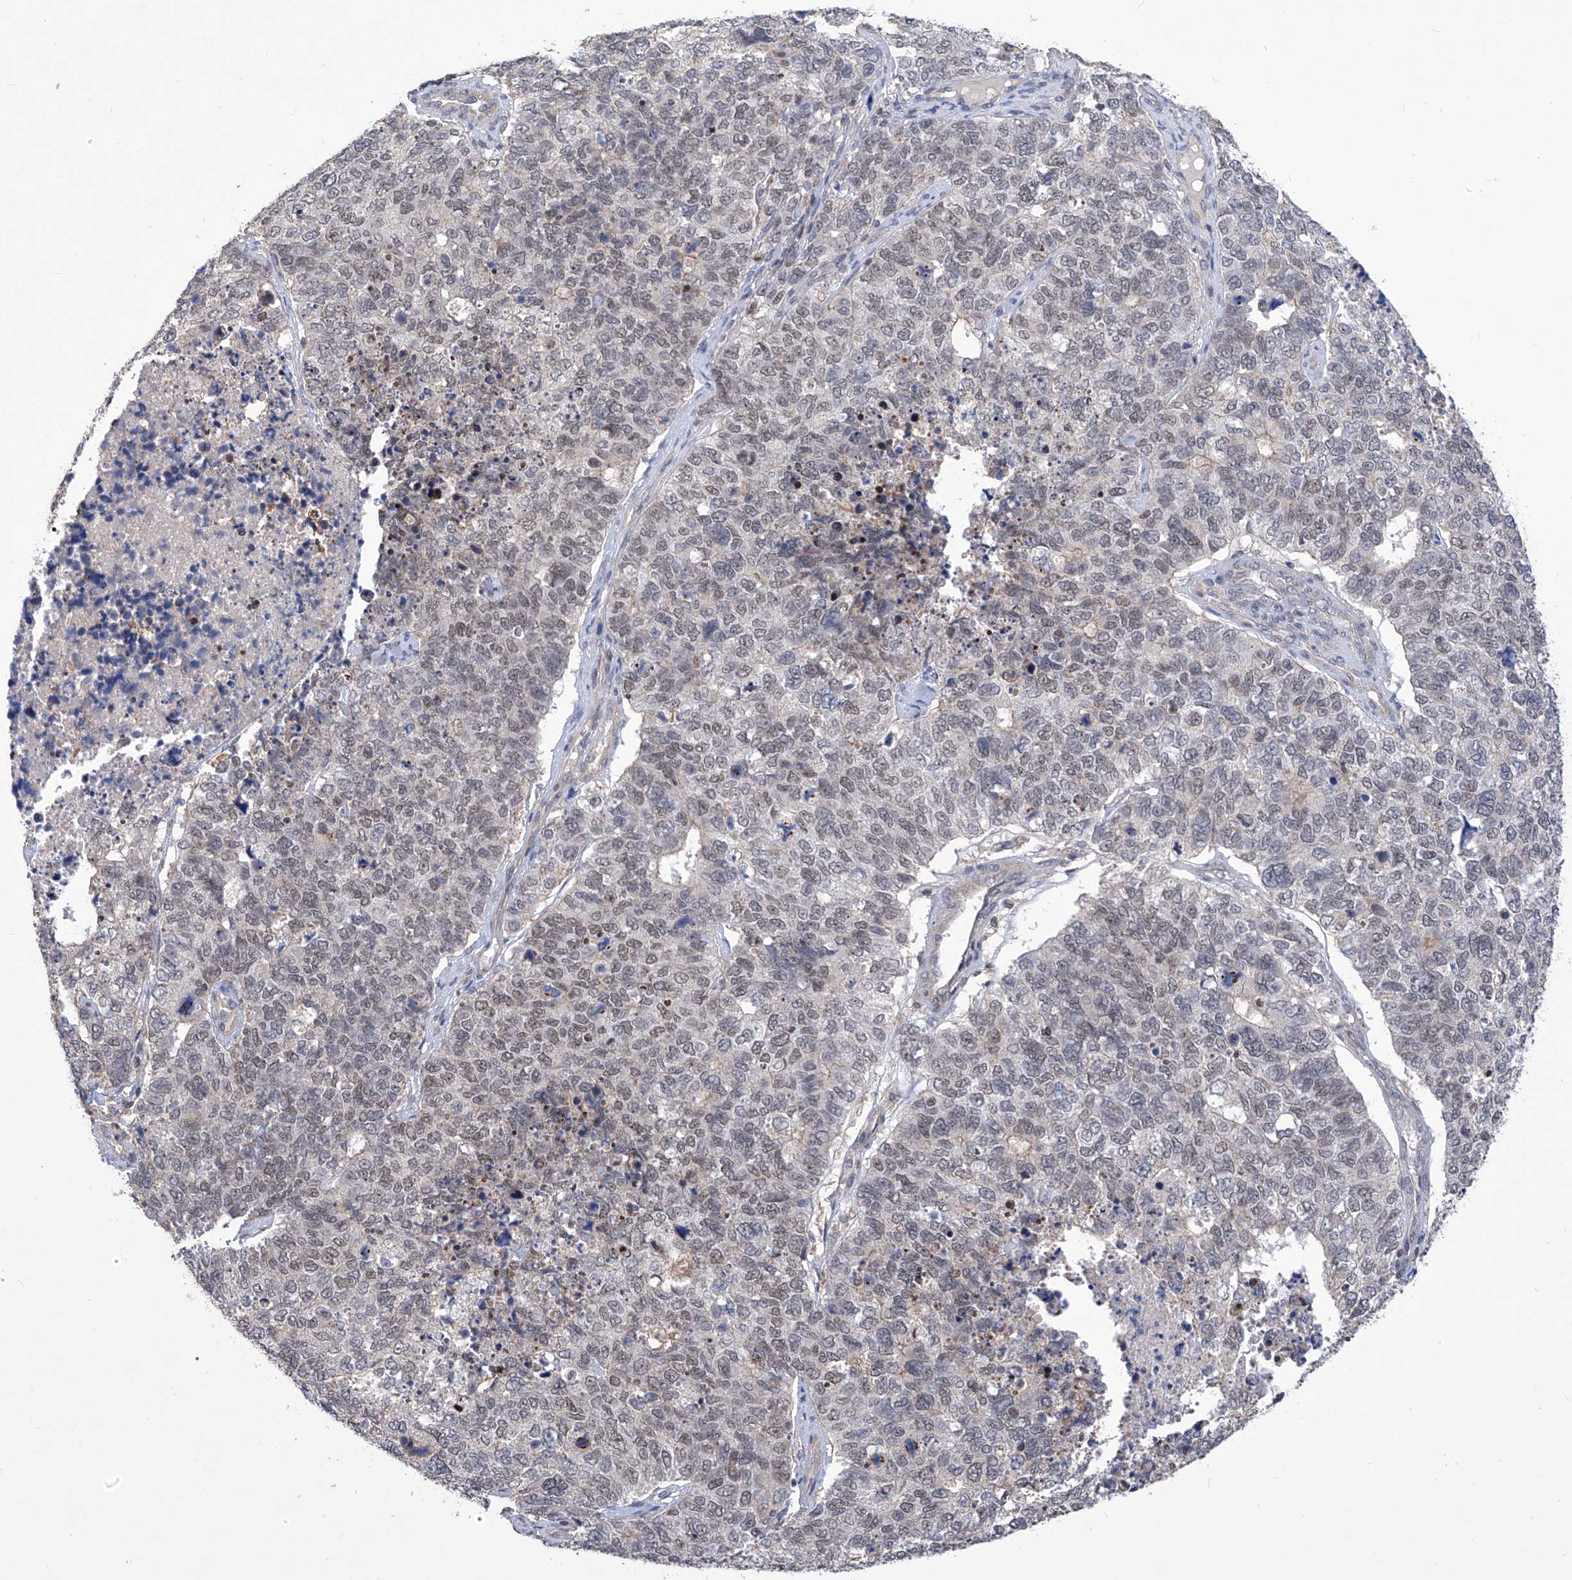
{"staining": {"intensity": "weak", "quantity": "25%-75%", "location": "nuclear"}, "tissue": "cervical cancer", "cell_type": "Tumor cells", "image_type": "cancer", "snomed": [{"axis": "morphology", "description": "Squamous cell carcinoma, NOS"}, {"axis": "topography", "description": "Cervix"}], "caption": "An image of cervical cancer (squamous cell carcinoma) stained for a protein exhibits weak nuclear brown staining in tumor cells. The staining was performed using DAB, with brown indicating positive protein expression. Nuclei are stained blue with hematoxylin.", "gene": "KIFC2", "patient": {"sex": "female", "age": 63}}